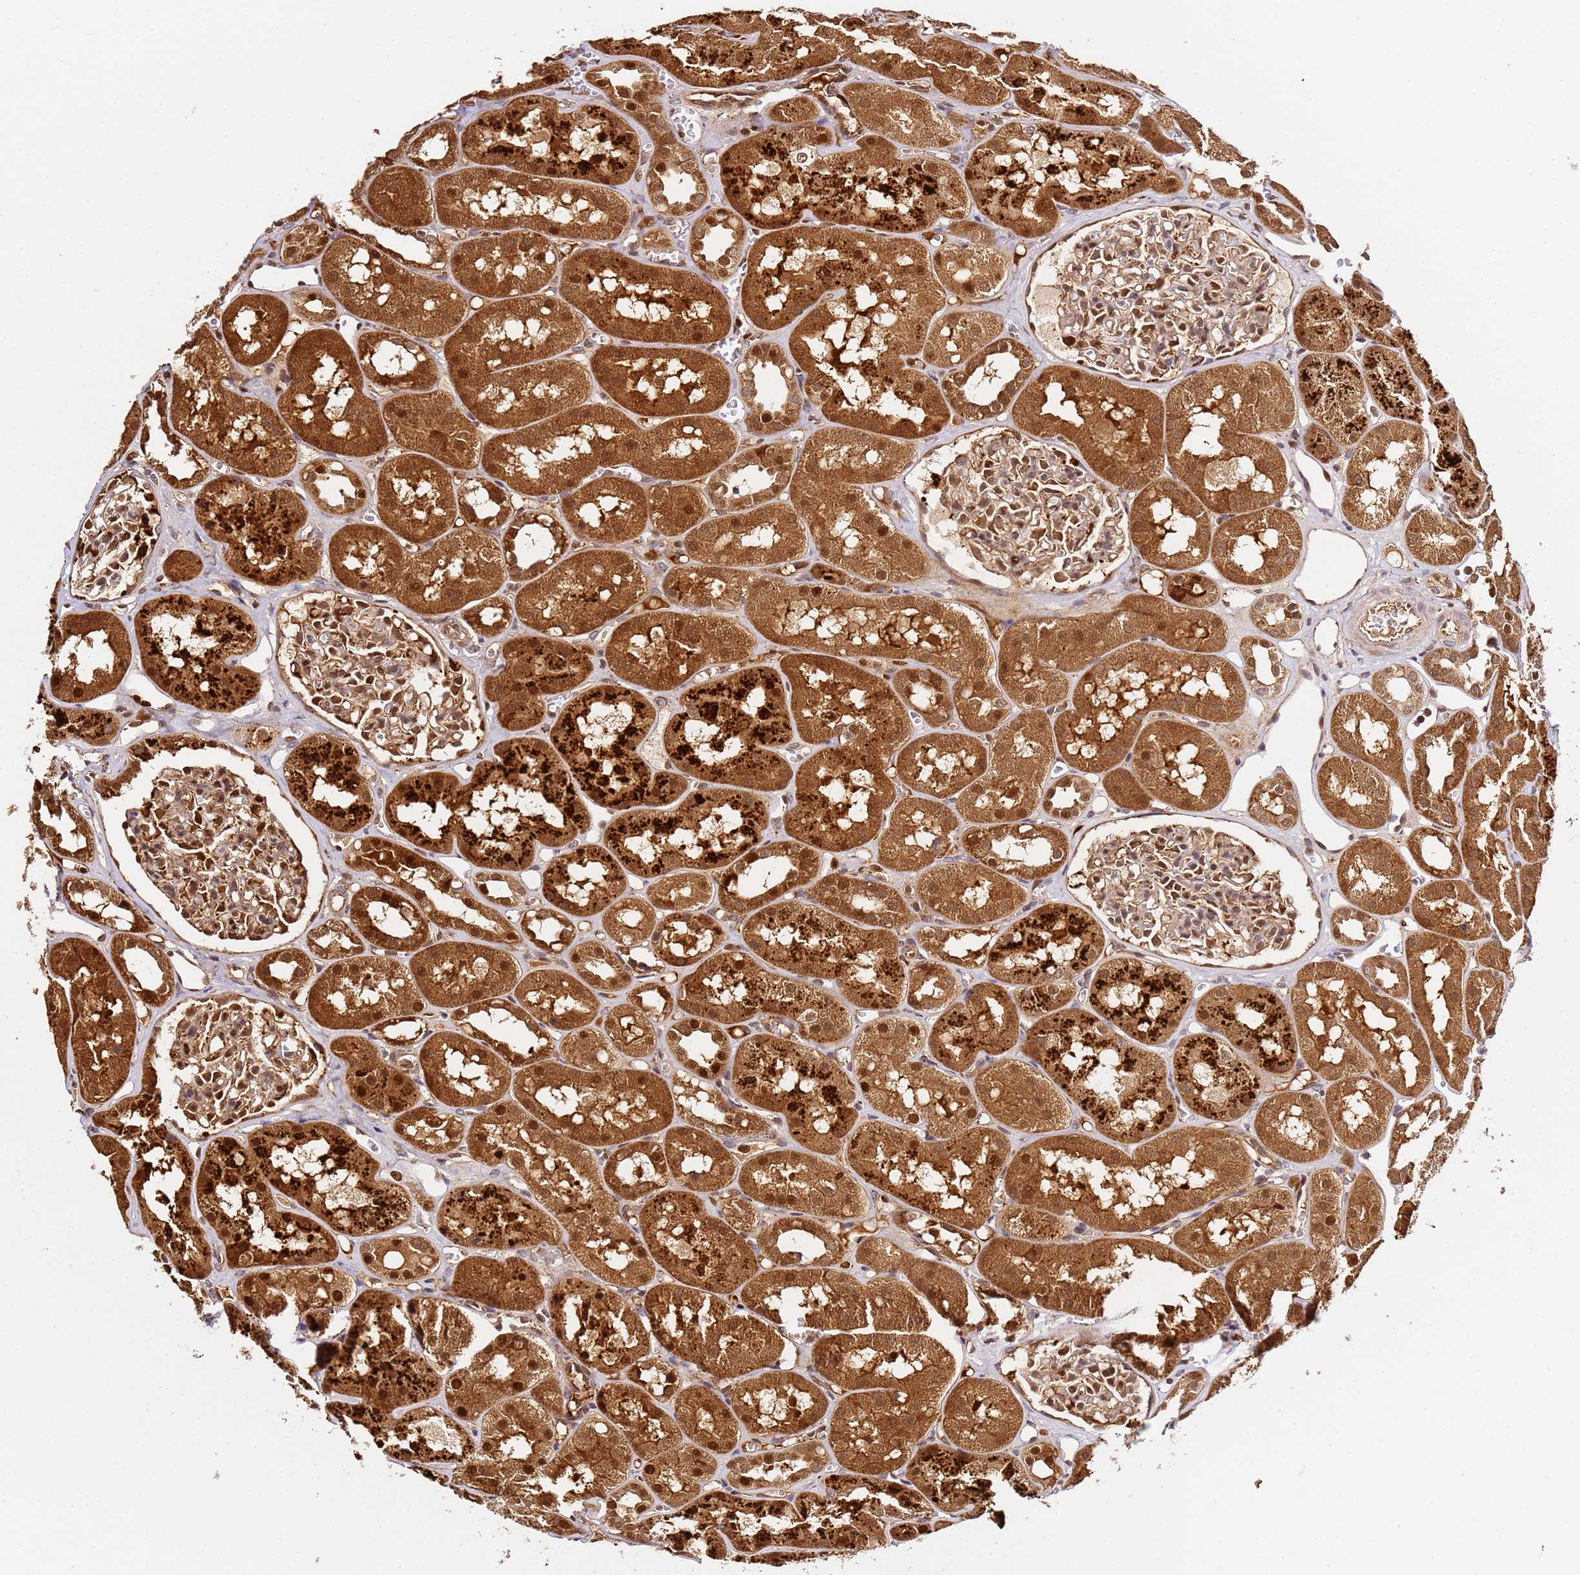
{"staining": {"intensity": "moderate", "quantity": ">75%", "location": "cytoplasmic/membranous,nuclear"}, "tissue": "kidney", "cell_type": "Cells in glomeruli", "image_type": "normal", "snomed": [{"axis": "morphology", "description": "Normal tissue, NOS"}, {"axis": "topography", "description": "Kidney"}], "caption": "Brown immunohistochemical staining in unremarkable kidney reveals moderate cytoplasmic/membranous,nuclear positivity in approximately >75% of cells in glomeruli.", "gene": "SMOX", "patient": {"sex": "male", "age": 16}}